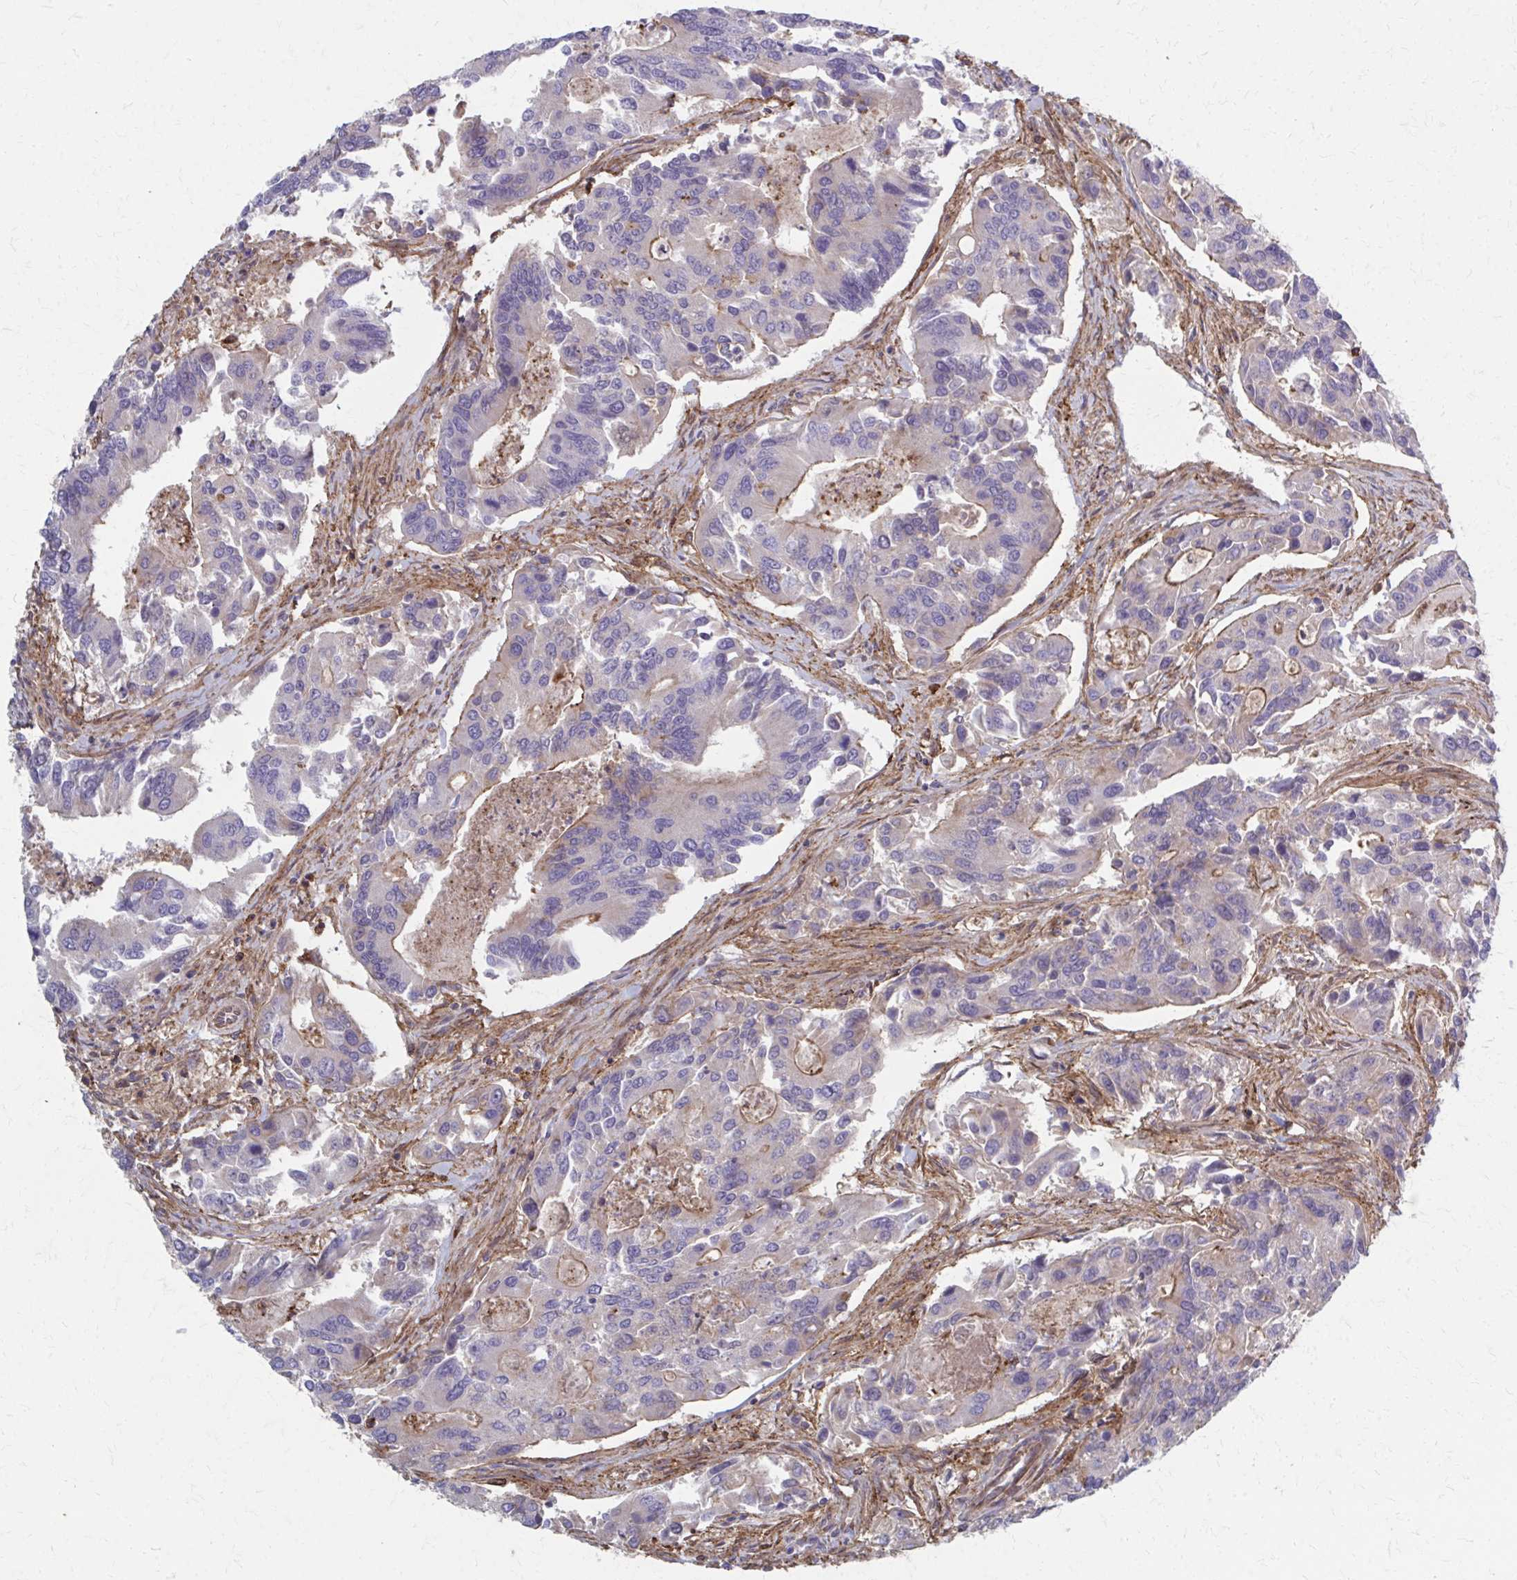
{"staining": {"intensity": "moderate", "quantity": "<25%", "location": "cytoplasmic/membranous"}, "tissue": "colorectal cancer", "cell_type": "Tumor cells", "image_type": "cancer", "snomed": [{"axis": "morphology", "description": "Adenocarcinoma, NOS"}, {"axis": "topography", "description": "Colon"}], "caption": "Adenocarcinoma (colorectal) was stained to show a protein in brown. There is low levels of moderate cytoplasmic/membranous expression in approximately <25% of tumor cells.", "gene": "MMP14", "patient": {"sex": "female", "age": 67}}